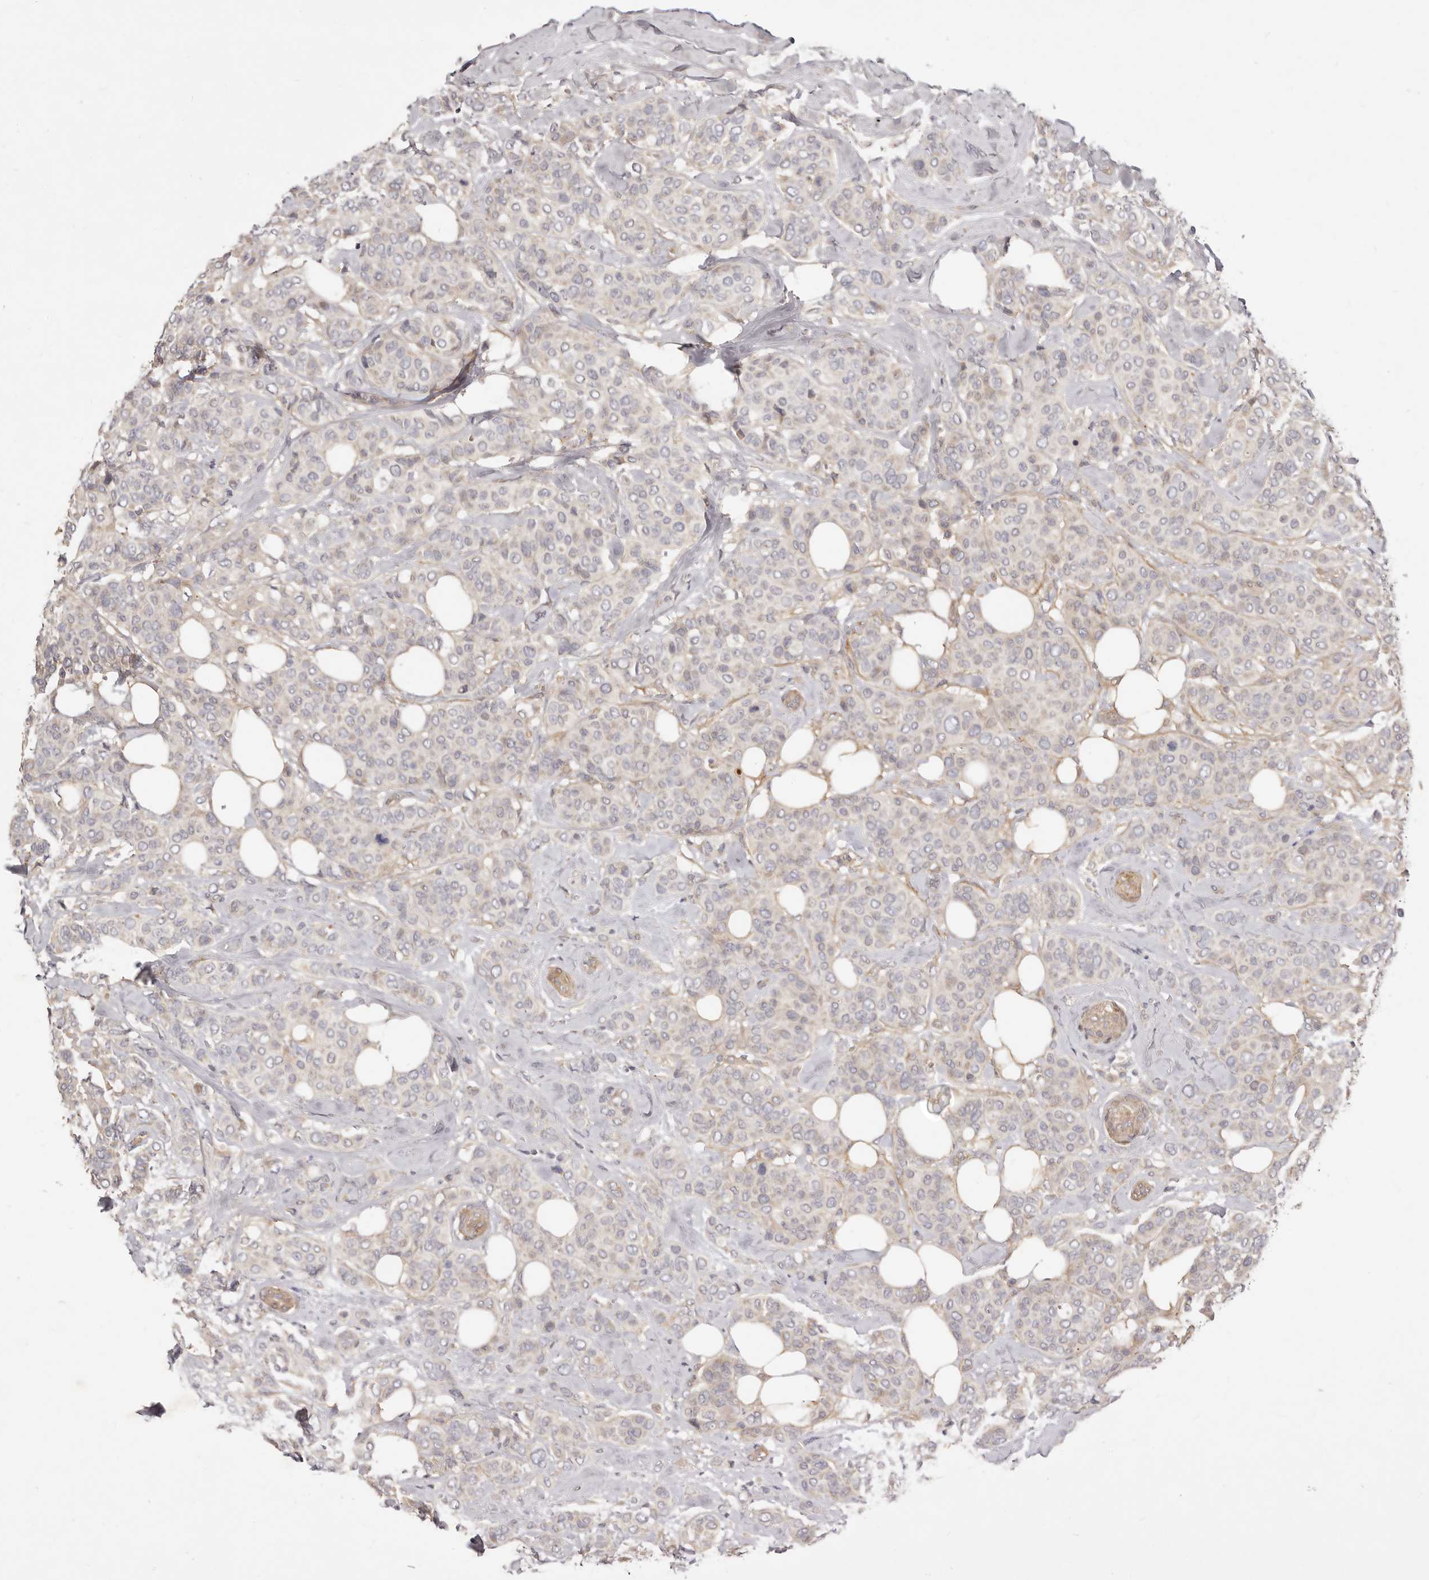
{"staining": {"intensity": "negative", "quantity": "none", "location": "none"}, "tissue": "breast cancer", "cell_type": "Tumor cells", "image_type": "cancer", "snomed": [{"axis": "morphology", "description": "Lobular carcinoma"}, {"axis": "topography", "description": "Breast"}], "caption": "There is no significant expression in tumor cells of breast cancer (lobular carcinoma). (DAB immunohistochemistry visualized using brightfield microscopy, high magnification).", "gene": "ADAMTS9", "patient": {"sex": "female", "age": 51}}